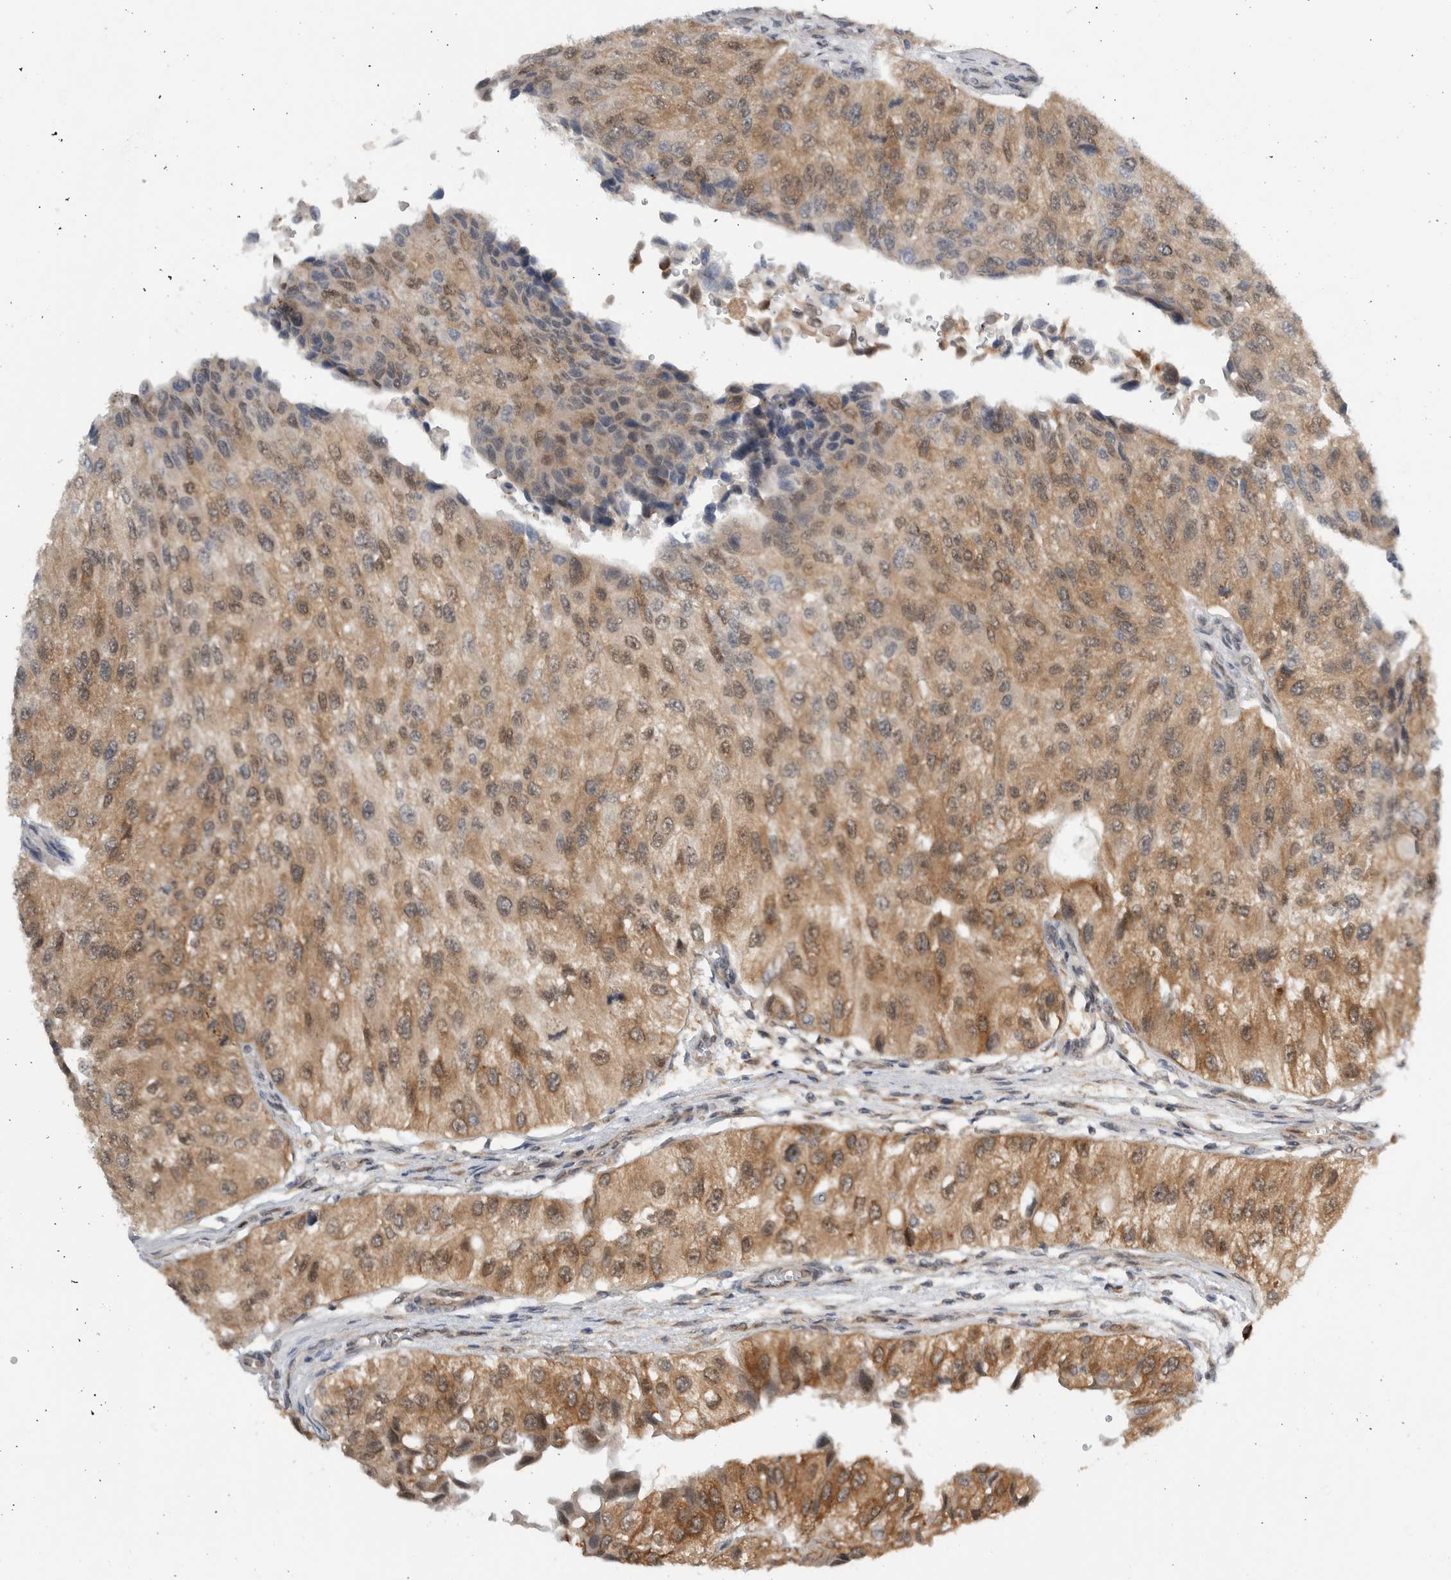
{"staining": {"intensity": "moderate", "quantity": ">75%", "location": "cytoplasmic/membranous"}, "tissue": "urothelial cancer", "cell_type": "Tumor cells", "image_type": "cancer", "snomed": [{"axis": "morphology", "description": "Urothelial carcinoma, High grade"}, {"axis": "topography", "description": "Kidney"}, {"axis": "topography", "description": "Urinary bladder"}], "caption": "Immunohistochemical staining of human urothelial cancer reveals medium levels of moderate cytoplasmic/membranous expression in about >75% of tumor cells.", "gene": "CCDC43", "patient": {"sex": "male", "age": 77}}